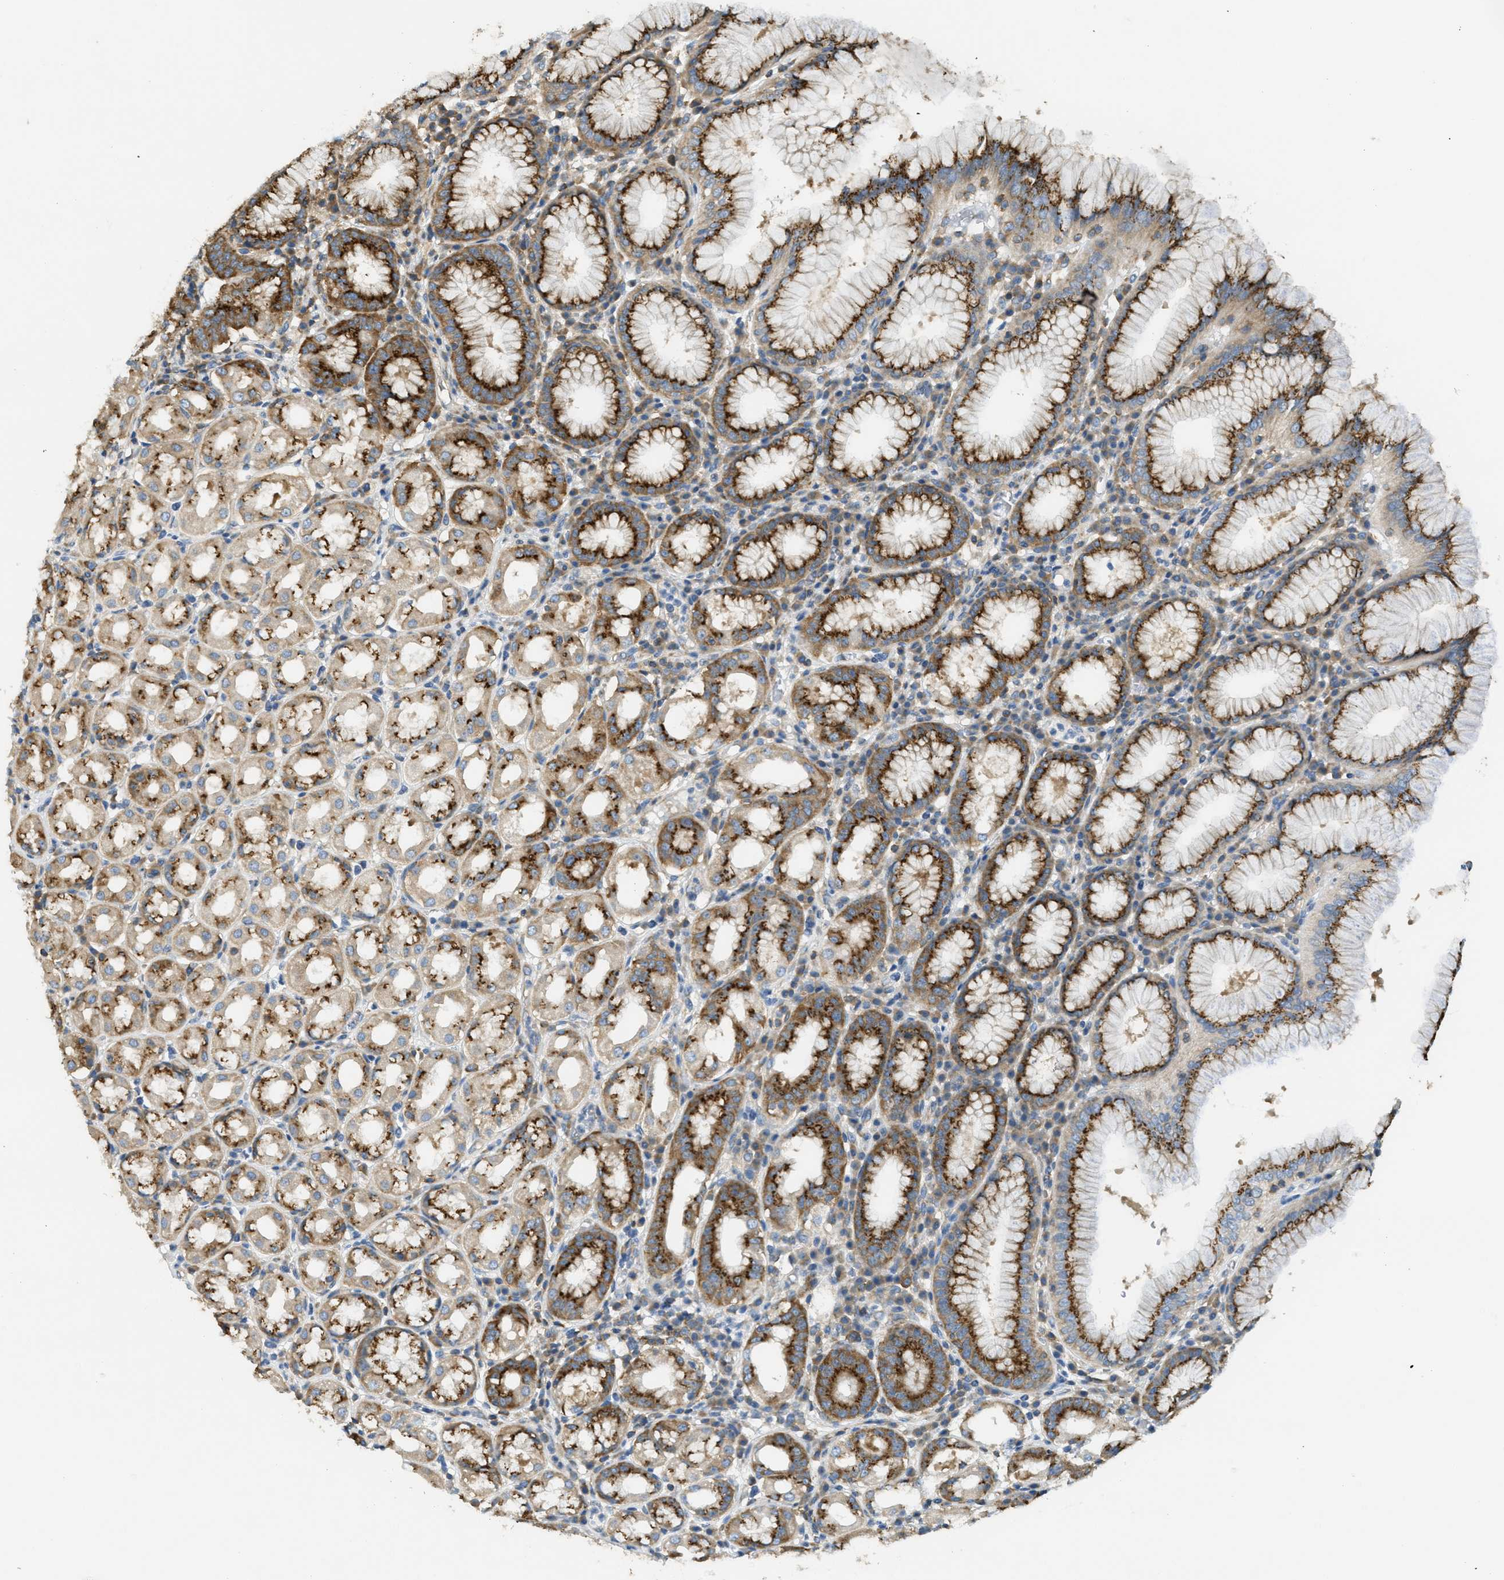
{"staining": {"intensity": "strong", "quantity": "25%-75%", "location": "cytoplasmic/membranous"}, "tissue": "stomach", "cell_type": "Glandular cells", "image_type": "normal", "snomed": [{"axis": "morphology", "description": "Normal tissue, NOS"}, {"axis": "topography", "description": "Stomach"}, {"axis": "topography", "description": "Stomach, lower"}], "caption": "High-magnification brightfield microscopy of benign stomach stained with DAB (brown) and counterstained with hematoxylin (blue). glandular cells exhibit strong cytoplasmic/membranous staining is seen in about25%-75% of cells.", "gene": "ABCF1", "patient": {"sex": "female", "age": 56}}